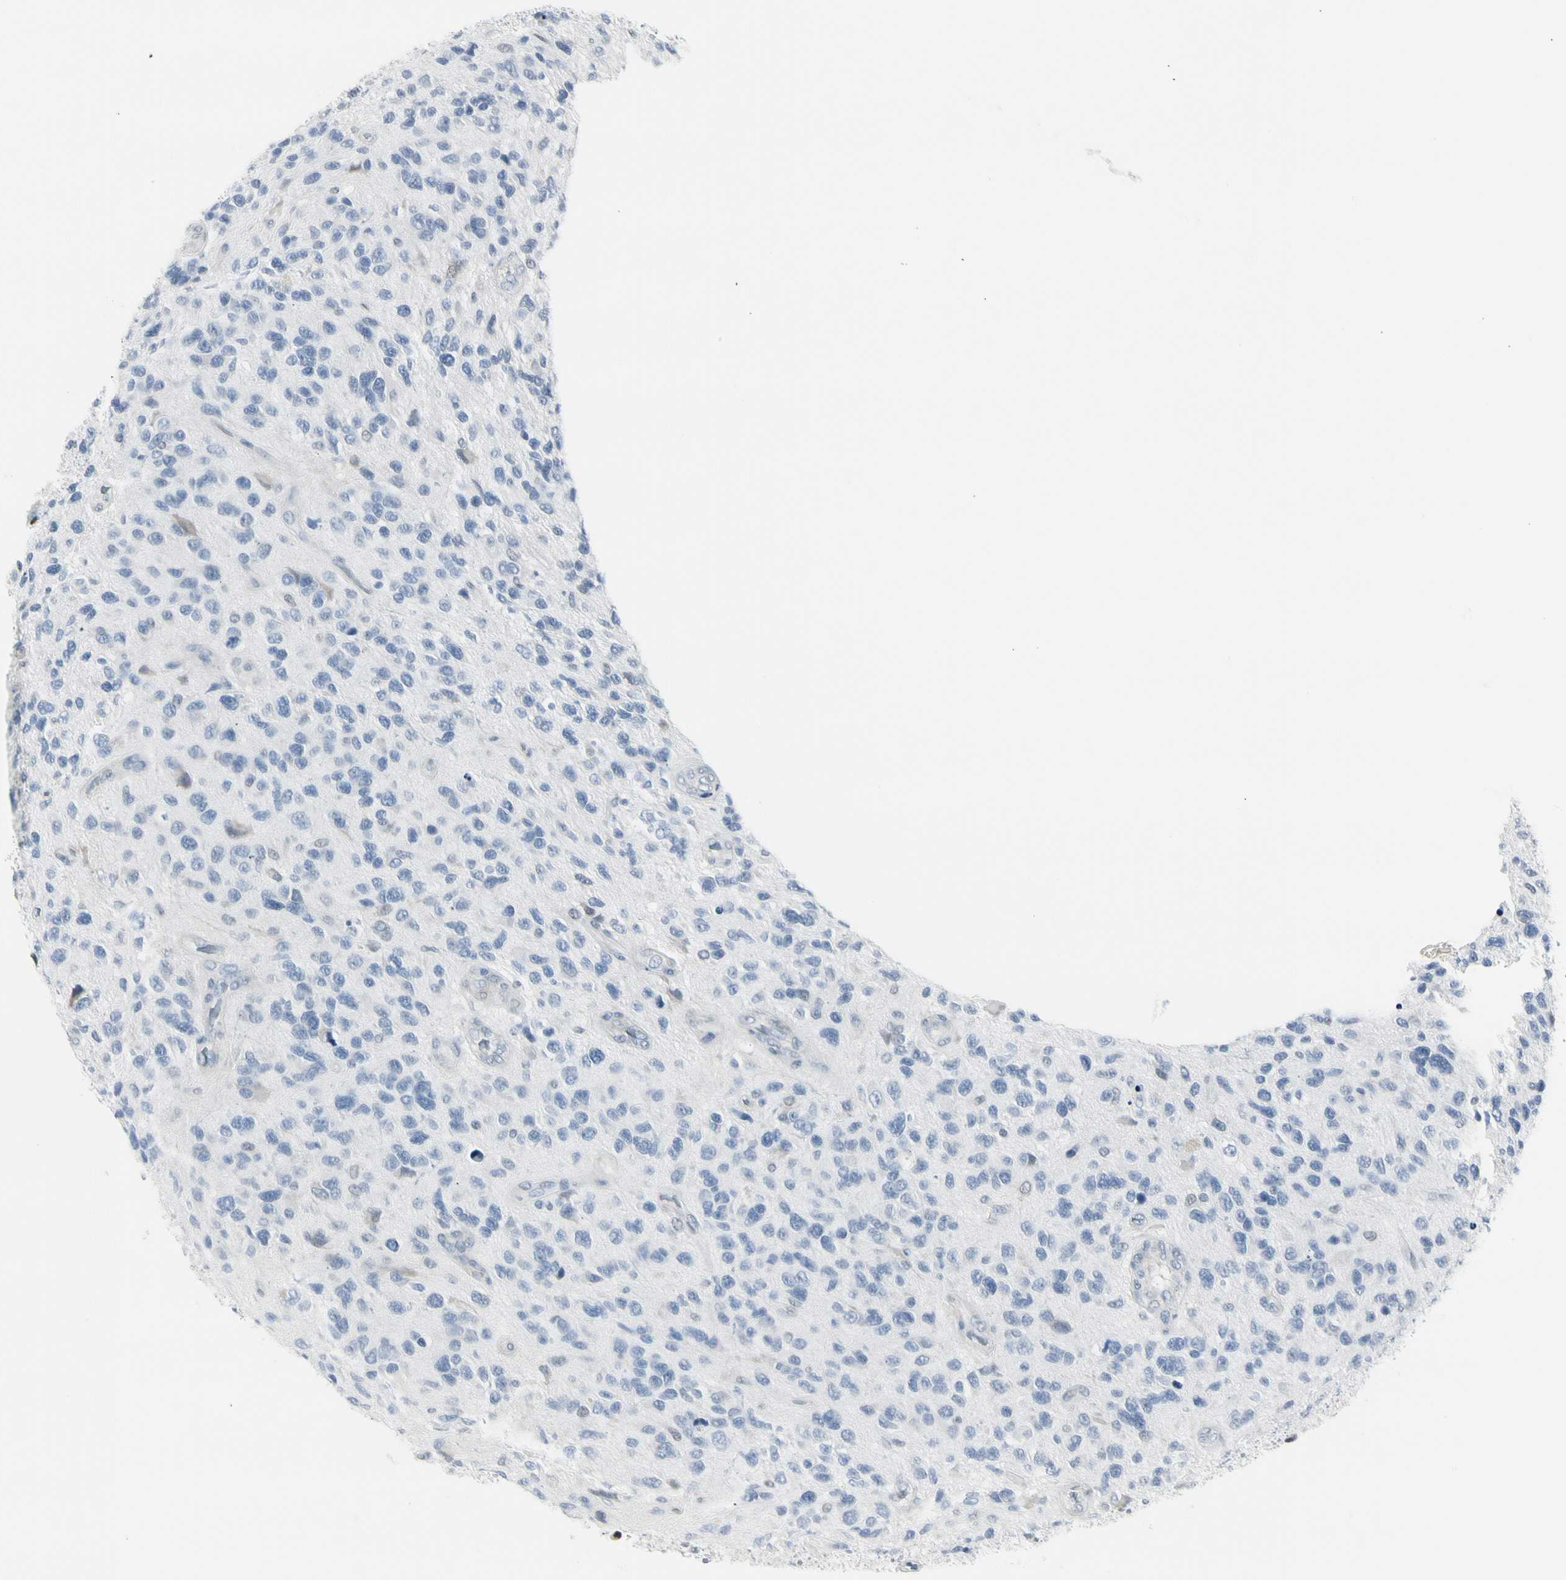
{"staining": {"intensity": "negative", "quantity": "none", "location": "none"}, "tissue": "glioma", "cell_type": "Tumor cells", "image_type": "cancer", "snomed": [{"axis": "morphology", "description": "Glioma, malignant, High grade"}, {"axis": "topography", "description": "Brain"}], "caption": "A photomicrograph of high-grade glioma (malignant) stained for a protein demonstrates no brown staining in tumor cells.", "gene": "ZBTB7B", "patient": {"sex": "female", "age": 58}}